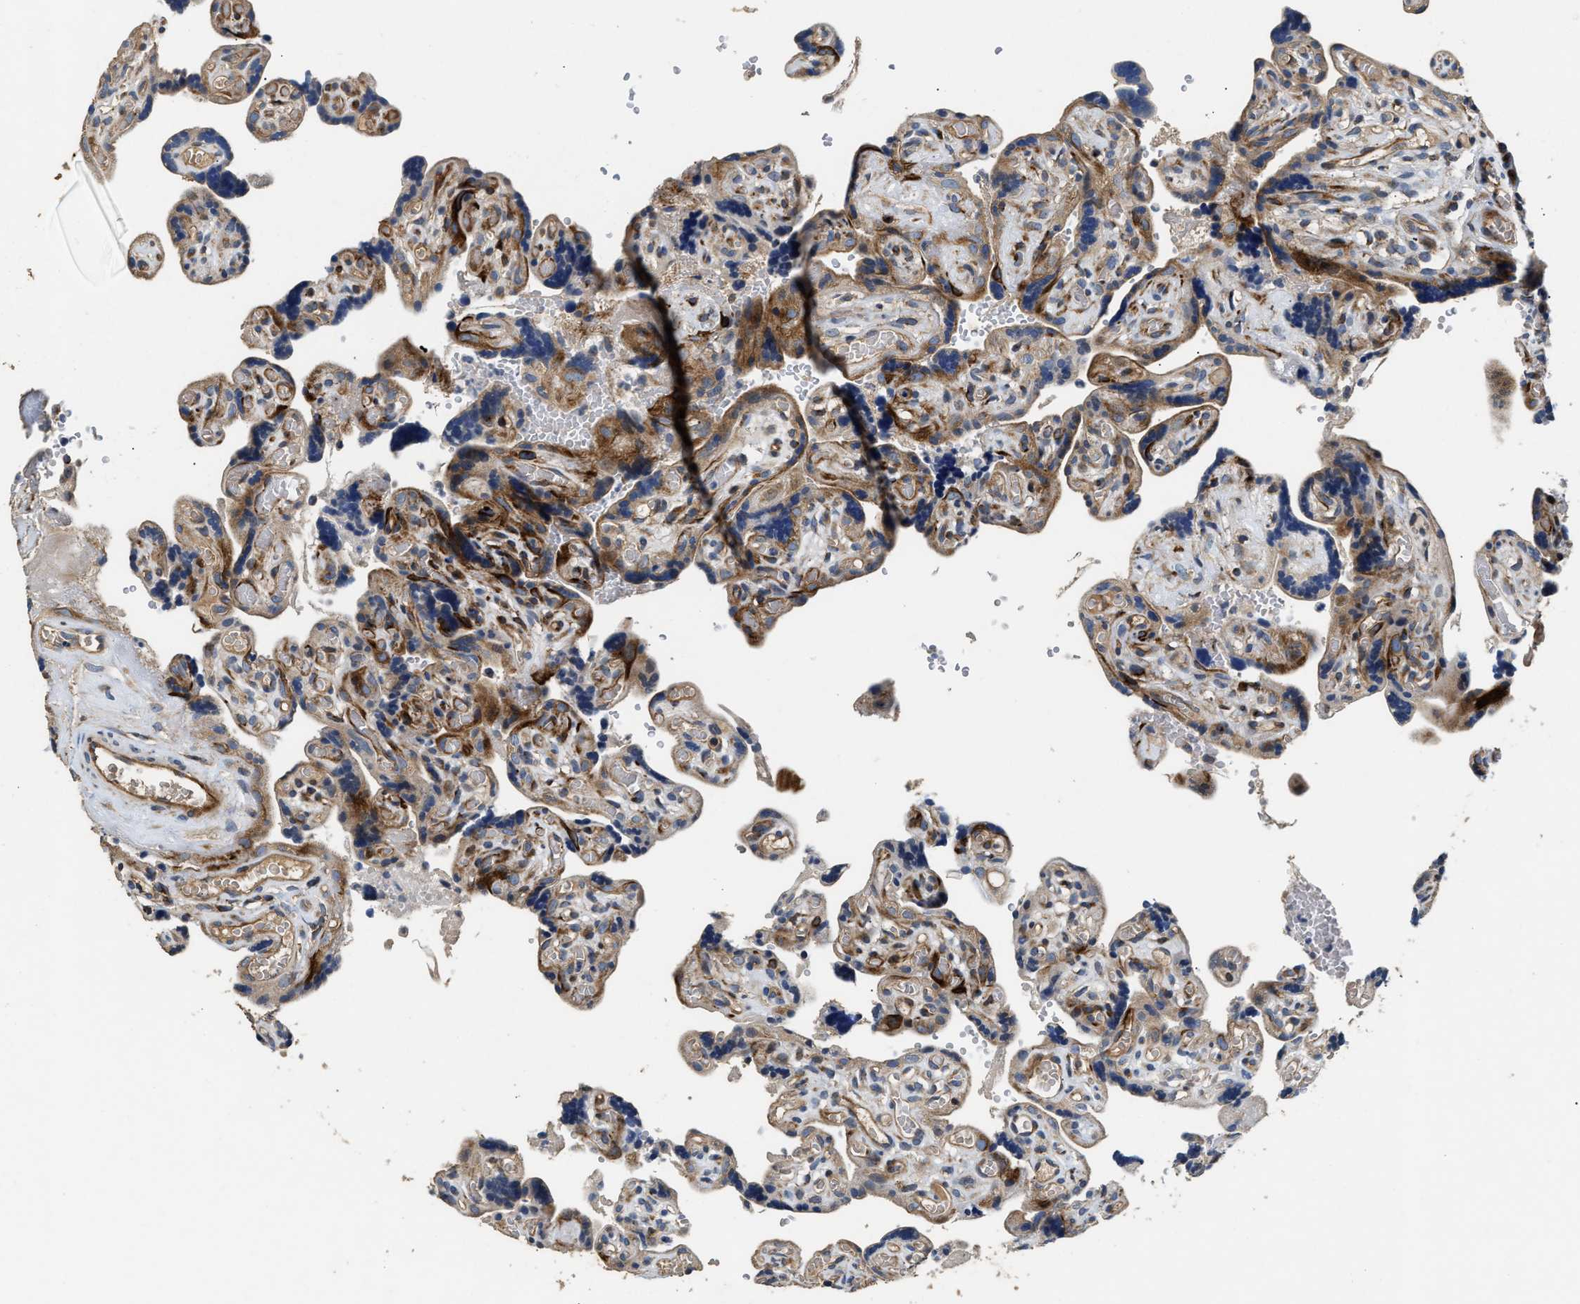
{"staining": {"intensity": "weak", "quantity": ">75%", "location": "cytoplasmic/membranous"}, "tissue": "placenta", "cell_type": "Decidual cells", "image_type": "normal", "snomed": [{"axis": "morphology", "description": "Normal tissue, NOS"}, {"axis": "topography", "description": "Placenta"}], "caption": "Normal placenta shows weak cytoplasmic/membranous positivity in approximately >75% of decidual cells, visualized by immunohistochemistry. The staining was performed using DAB to visualize the protein expression in brown, while the nuclei were stained in blue with hematoxylin (Magnification: 20x).", "gene": "IL17RC", "patient": {"sex": "female", "age": 30}}